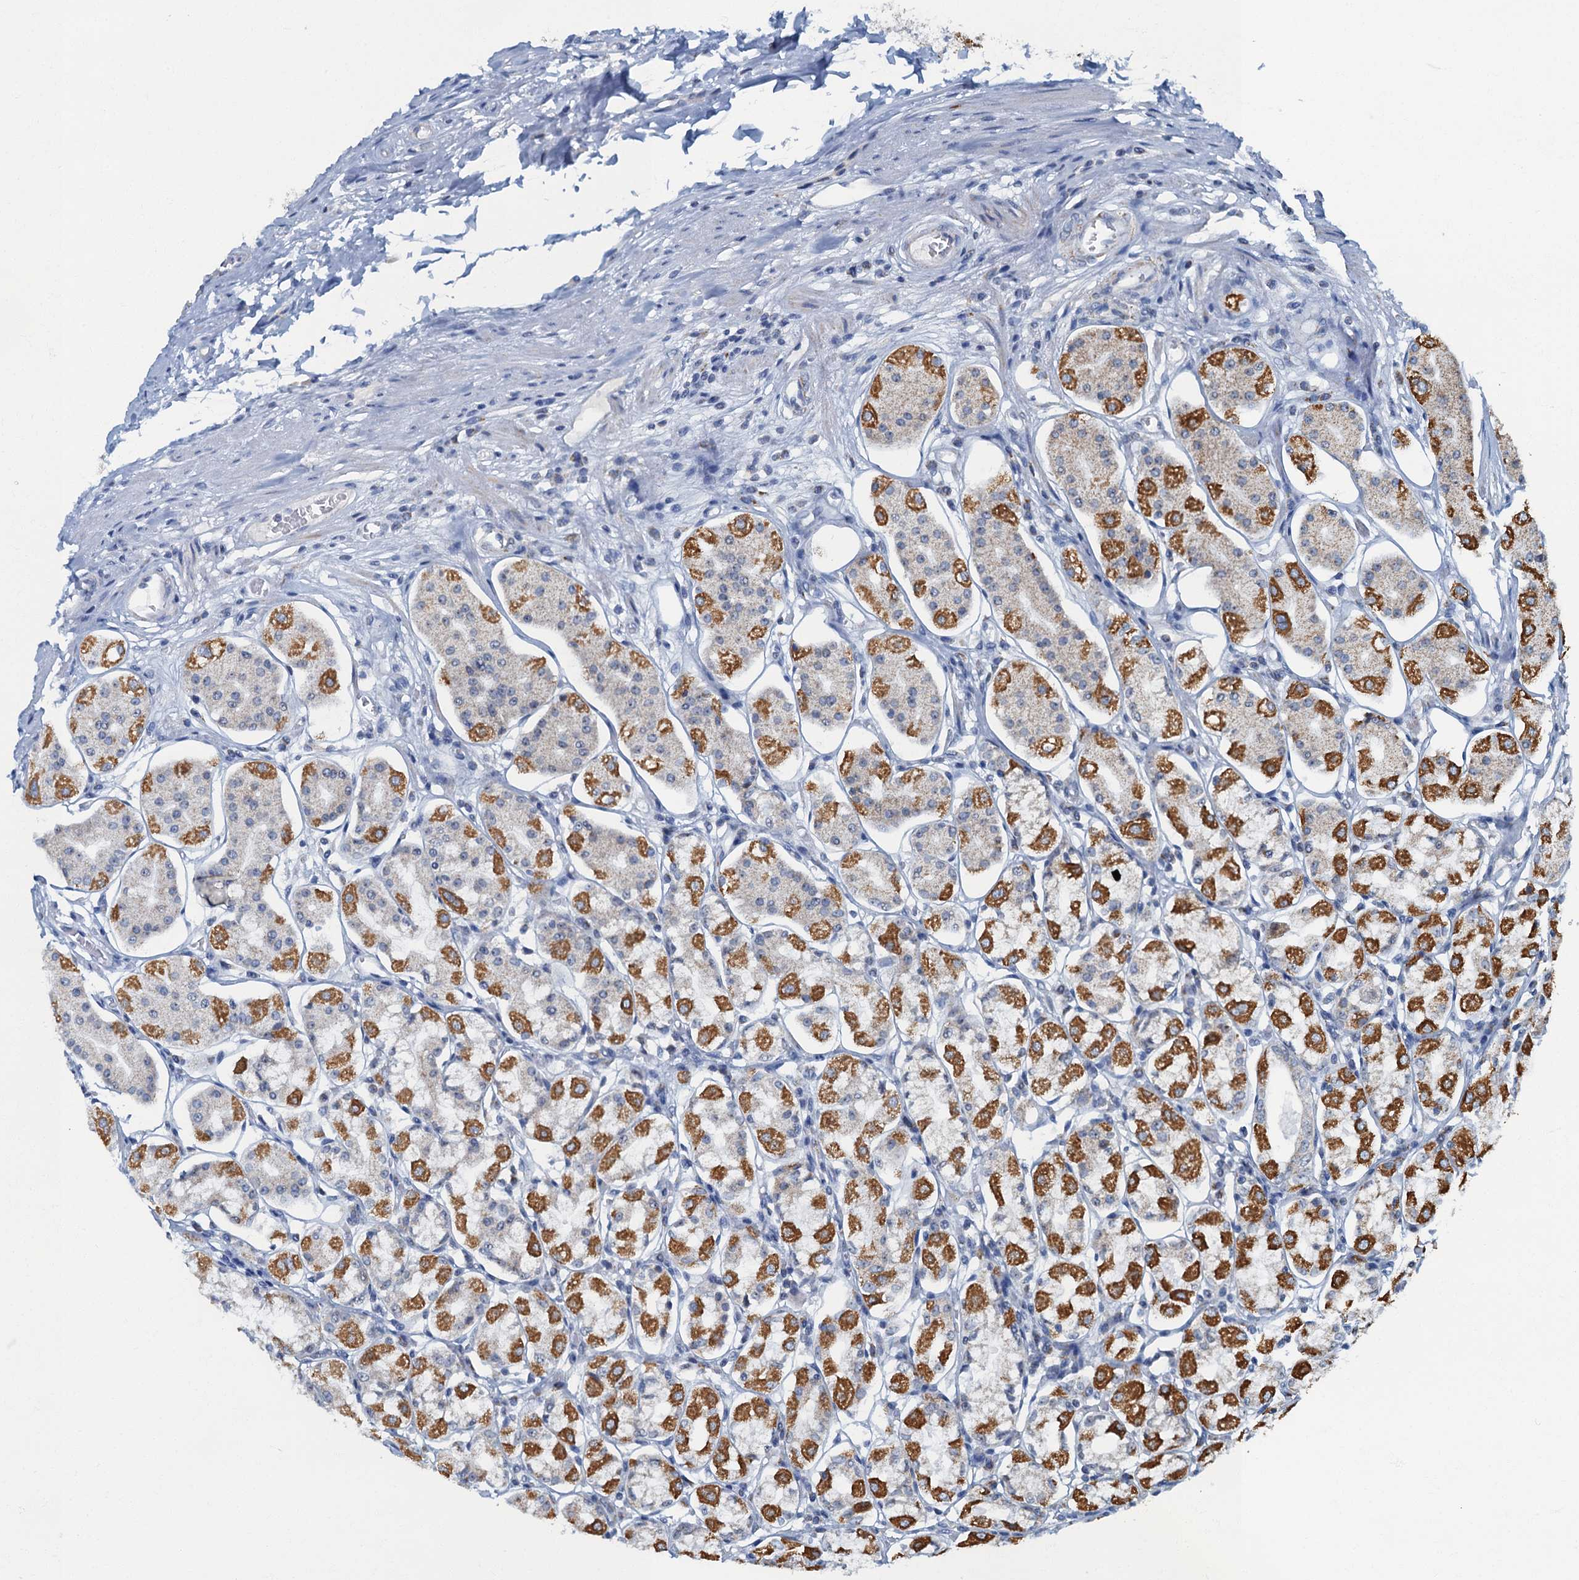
{"staining": {"intensity": "moderate", "quantity": "25%-75%", "location": "cytoplasmic/membranous"}, "tissue": "stomach", "cell_type": "Glandular cells", "image_type": "normal", "snomed": [{"axis": "morphology", "description": "Normal tissue, NOS"}, {"axis": "topography", "description": "Stomach, lower"}], "caption": "This micrograph displays immunohistochemistry staining of benign human stomach, with medium moderate cytoplasmic/membranous positivity in about 25%-75% of glandular cells.", "gene": "RAD9B", "patient": {"sex": "female", "age": 56}}